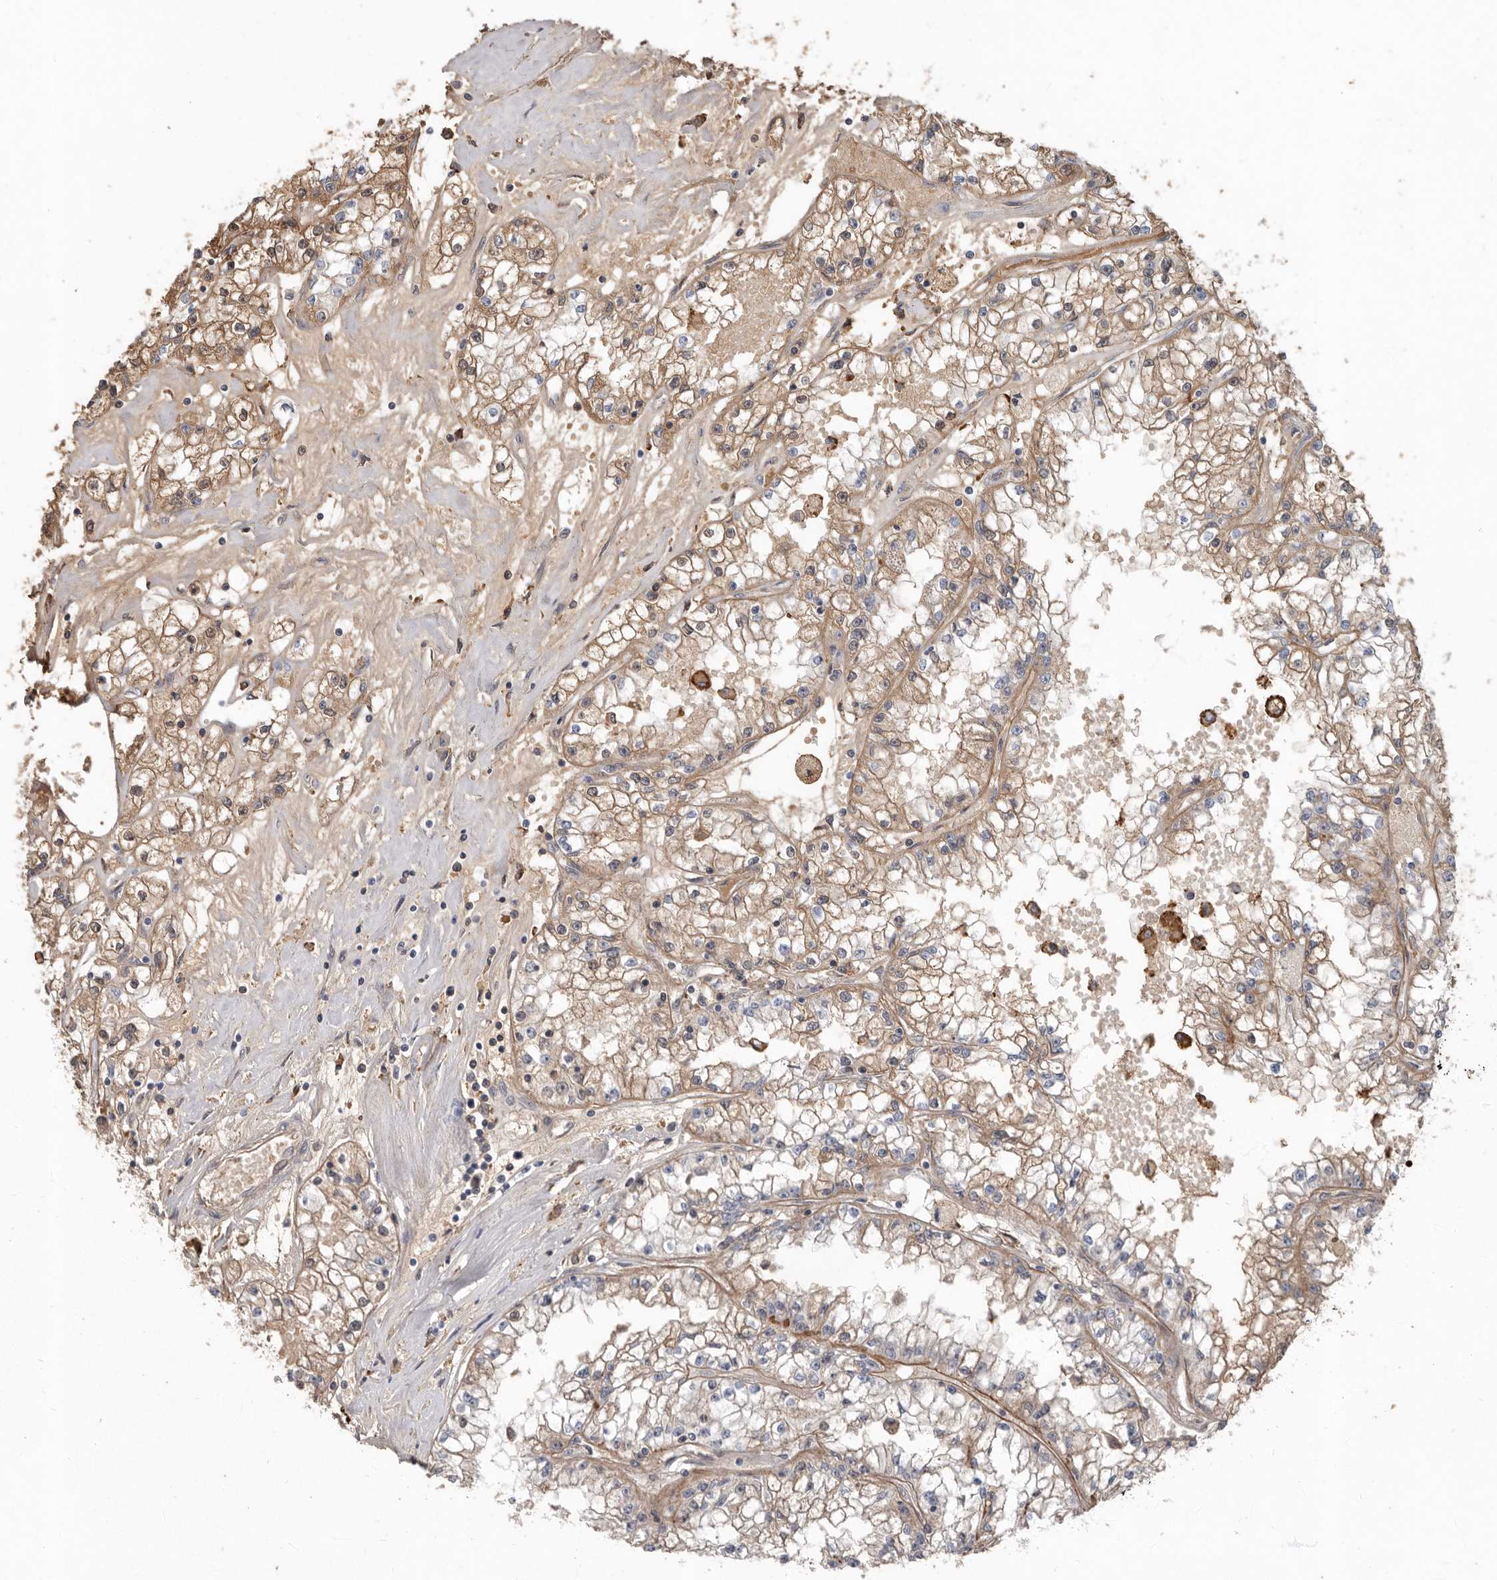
{"staining": {"intensity": "weak", "quantity": "25%-75%", "location": "cytoplasmic/membranous"}, "tissue": "renal cancer", "cell_type": "Tumor cells", "image_type": "cancer", "snomed": [{"axis": "morphology", "description": "Adenocarcinoma, NOS"}, {"axis": "topography", "description": "Kidney"}], "caption": "About 25%-75% of tumor cells in human renal adenocarcinoma display weak cytoplasmic/membranous protein staining as visualized by brown immunohistochemical staining.", "gene": "LRGUK", "patient": {"sex": "male", "age": 56}}